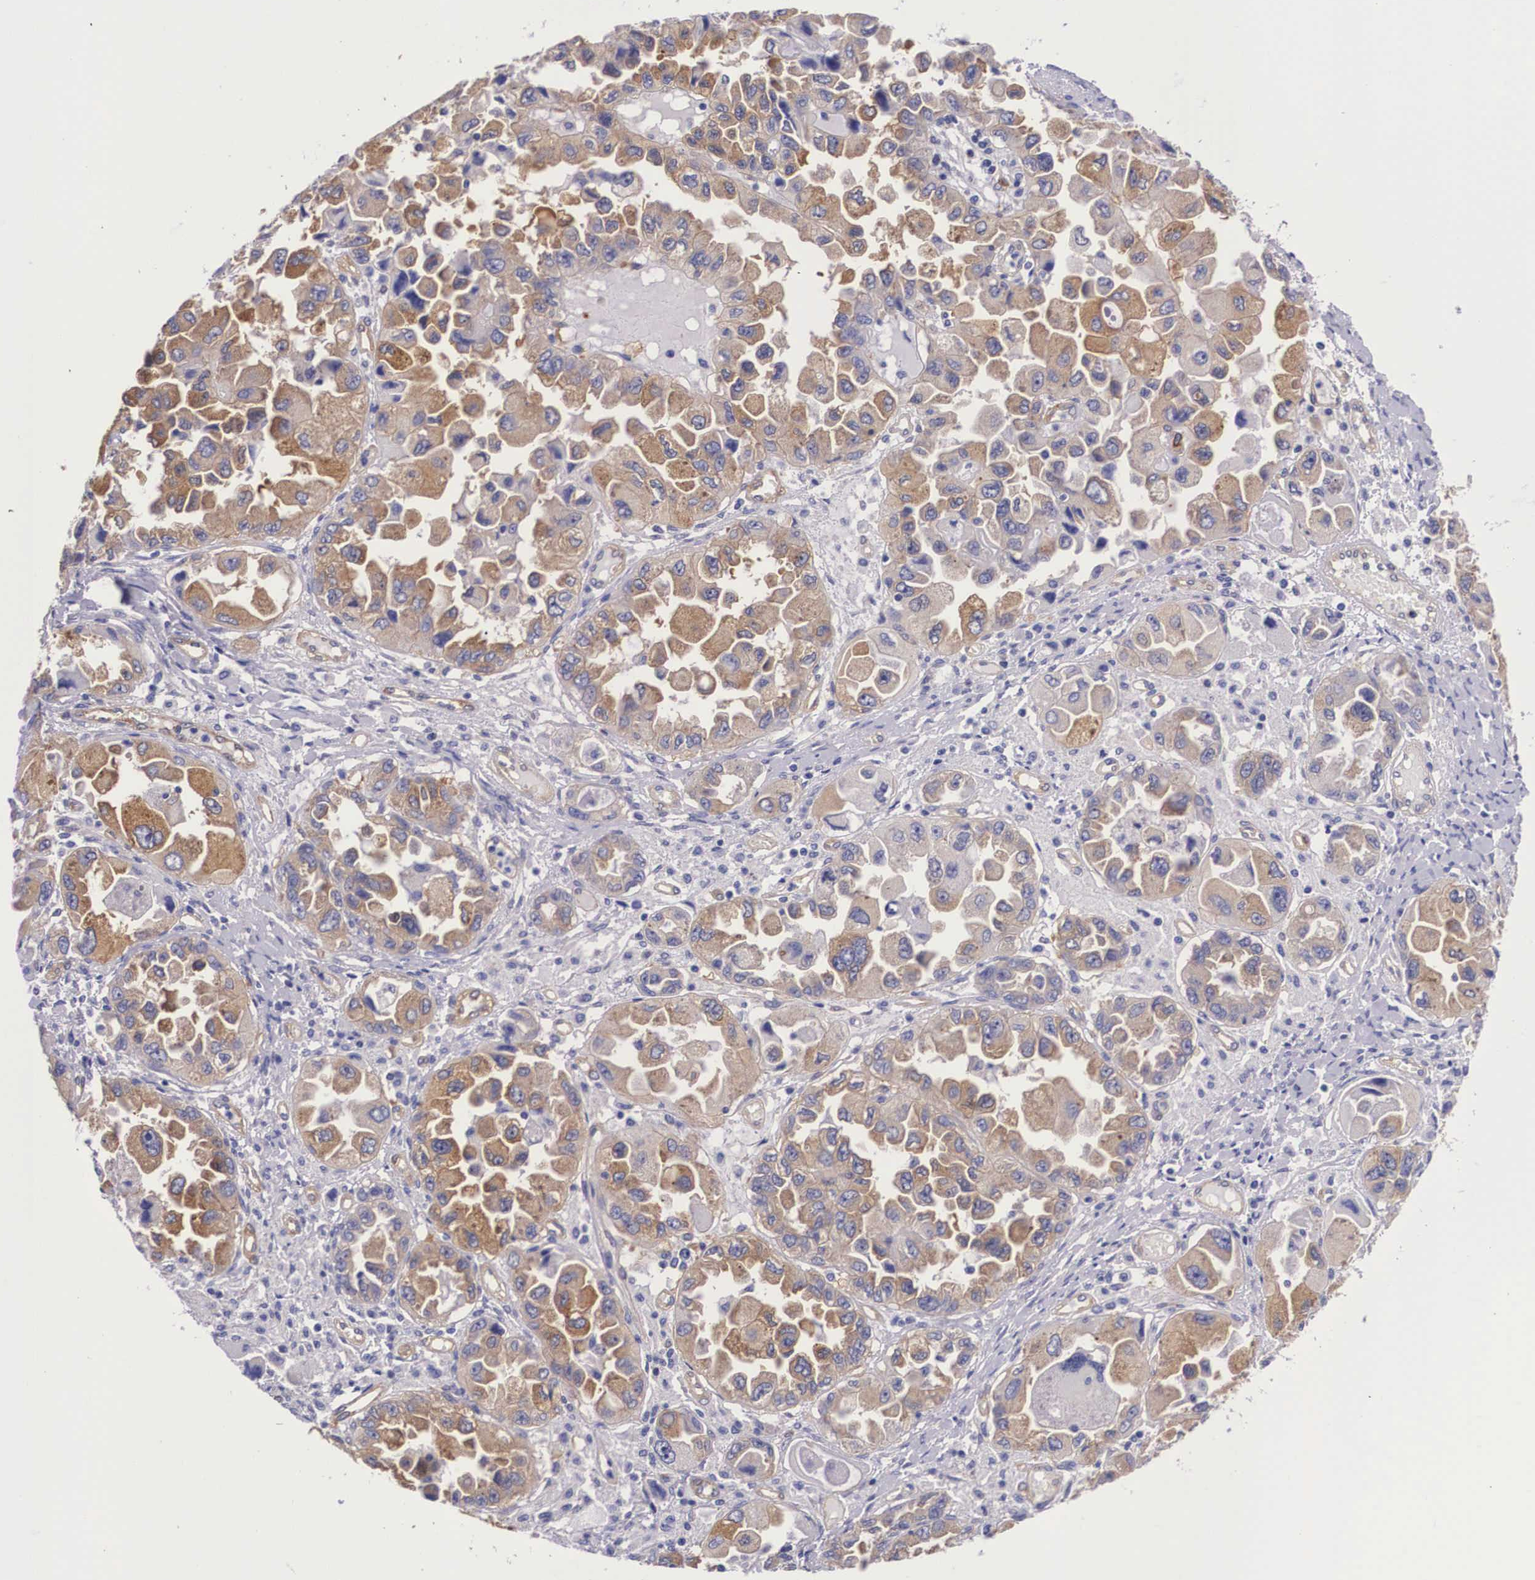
{"staining": {"intensity": "moderate", "quantity": "25%-75%", "location": "cytoplasmic/membranous"}, "tissue": "ovarian cancer", "cell_type": "Tumor cells", "image_type": "cancer", "snomed": [{"axis": "morphology", "description": "Cystadenocarcinoma, serous, NOS"}, {"axis": "topography", "description": "Ovary"}], "caption": "Immunohistochemical staining of human ovarian serous cystadenocarcinoma reveals medium levels of moderate cytoplasmic/membranous positivity in about 25%-75% of tumor cells.", "gene": "BCAR1", "patient": {"sex": "female", "age": 84}}